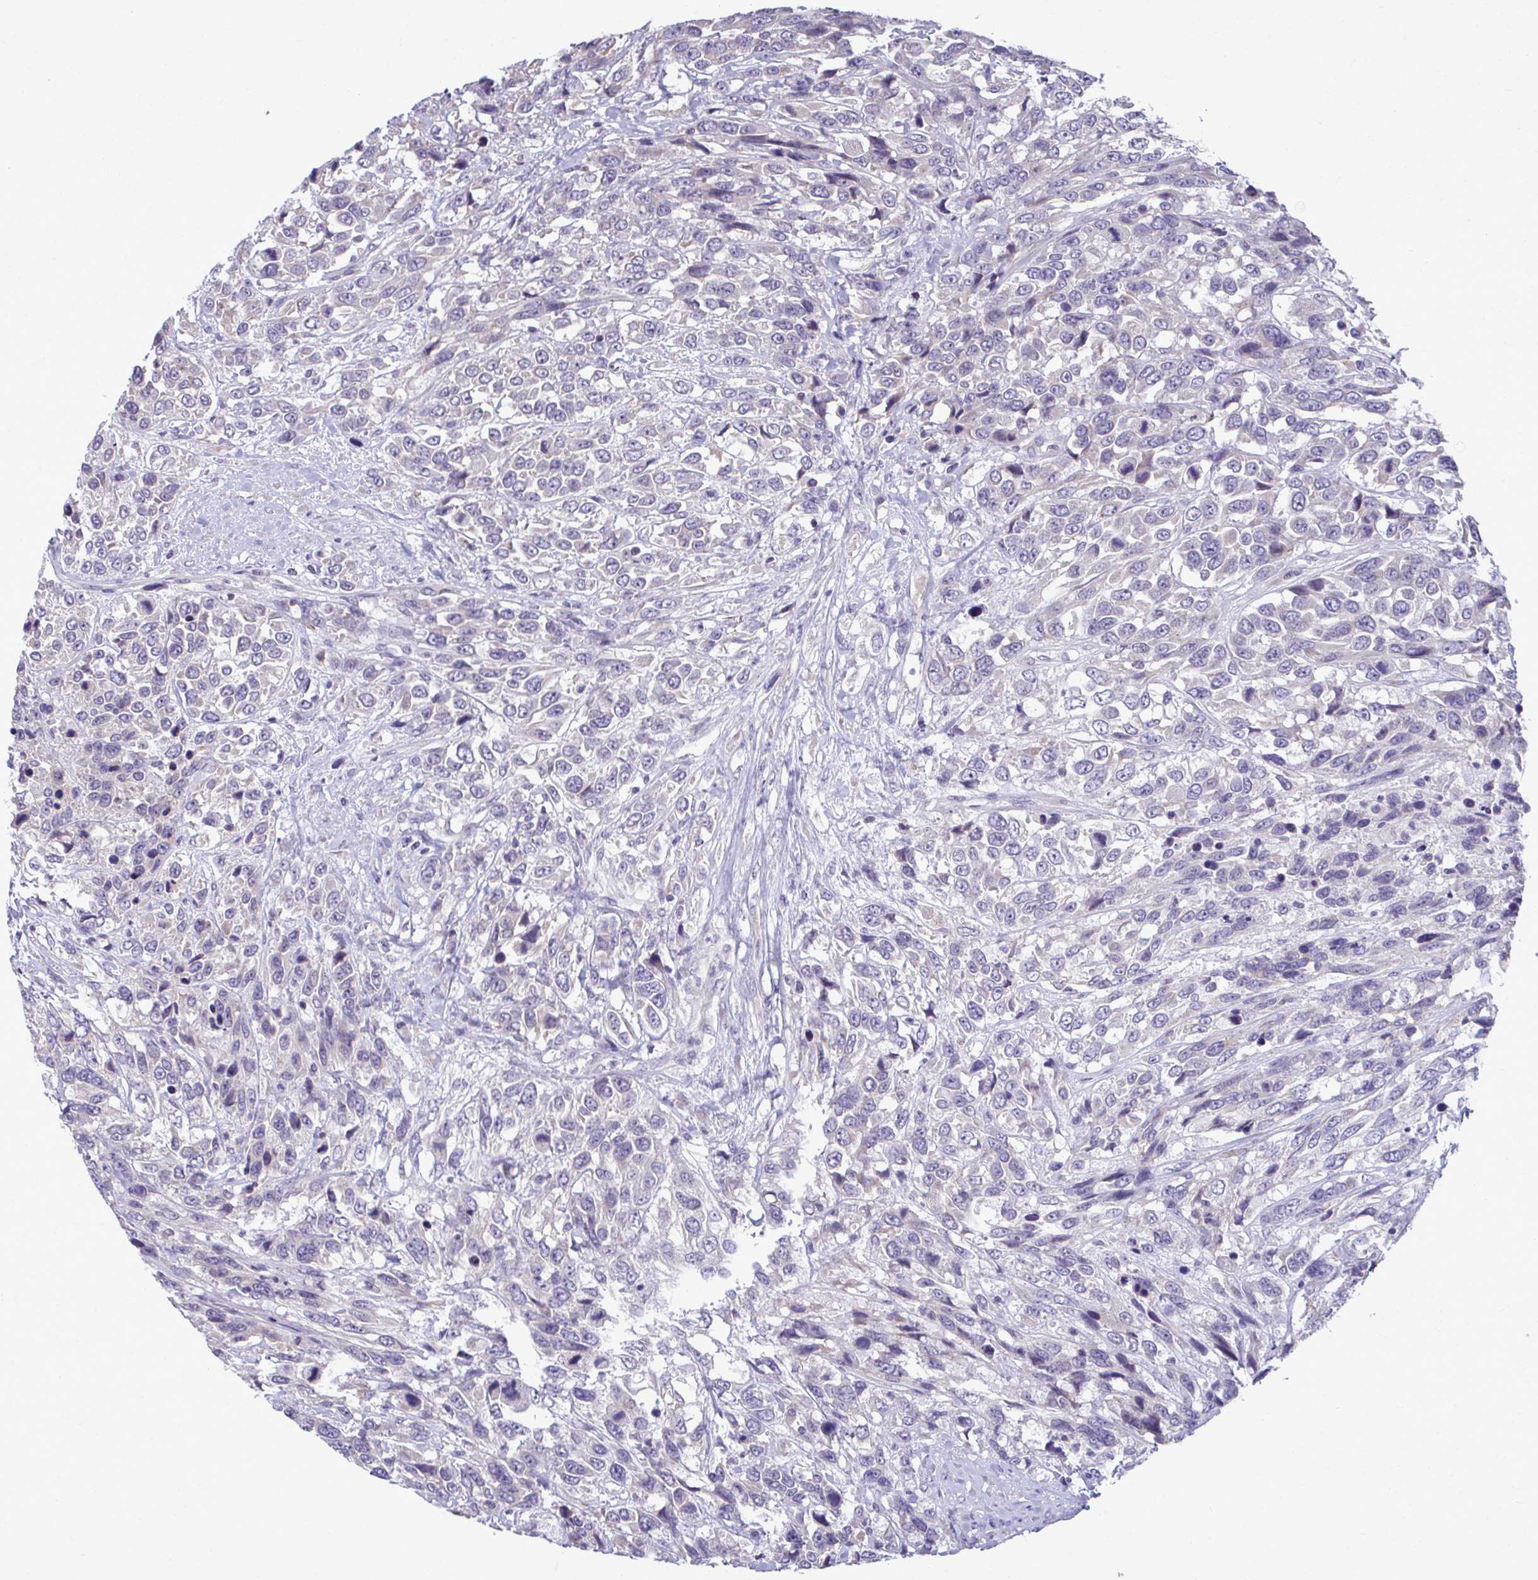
{"staining": {"intensity": "negative", "quantity": "none", "location": "none"}, "tissue": "urothelial cancer", "cell_type": "Tumor cells", "image_type": "cancer", "snomed": [{"axis": "morphology", "description": "Urothelial carcinoma, High grade"}, {"axis": "topography", "description": "Urinary bladder"}], "caption": "There is no significant expression in tumor cells of urothelial cancer.", "gene": "PIGK", "patient": {"sex": "female", "age": 70}}